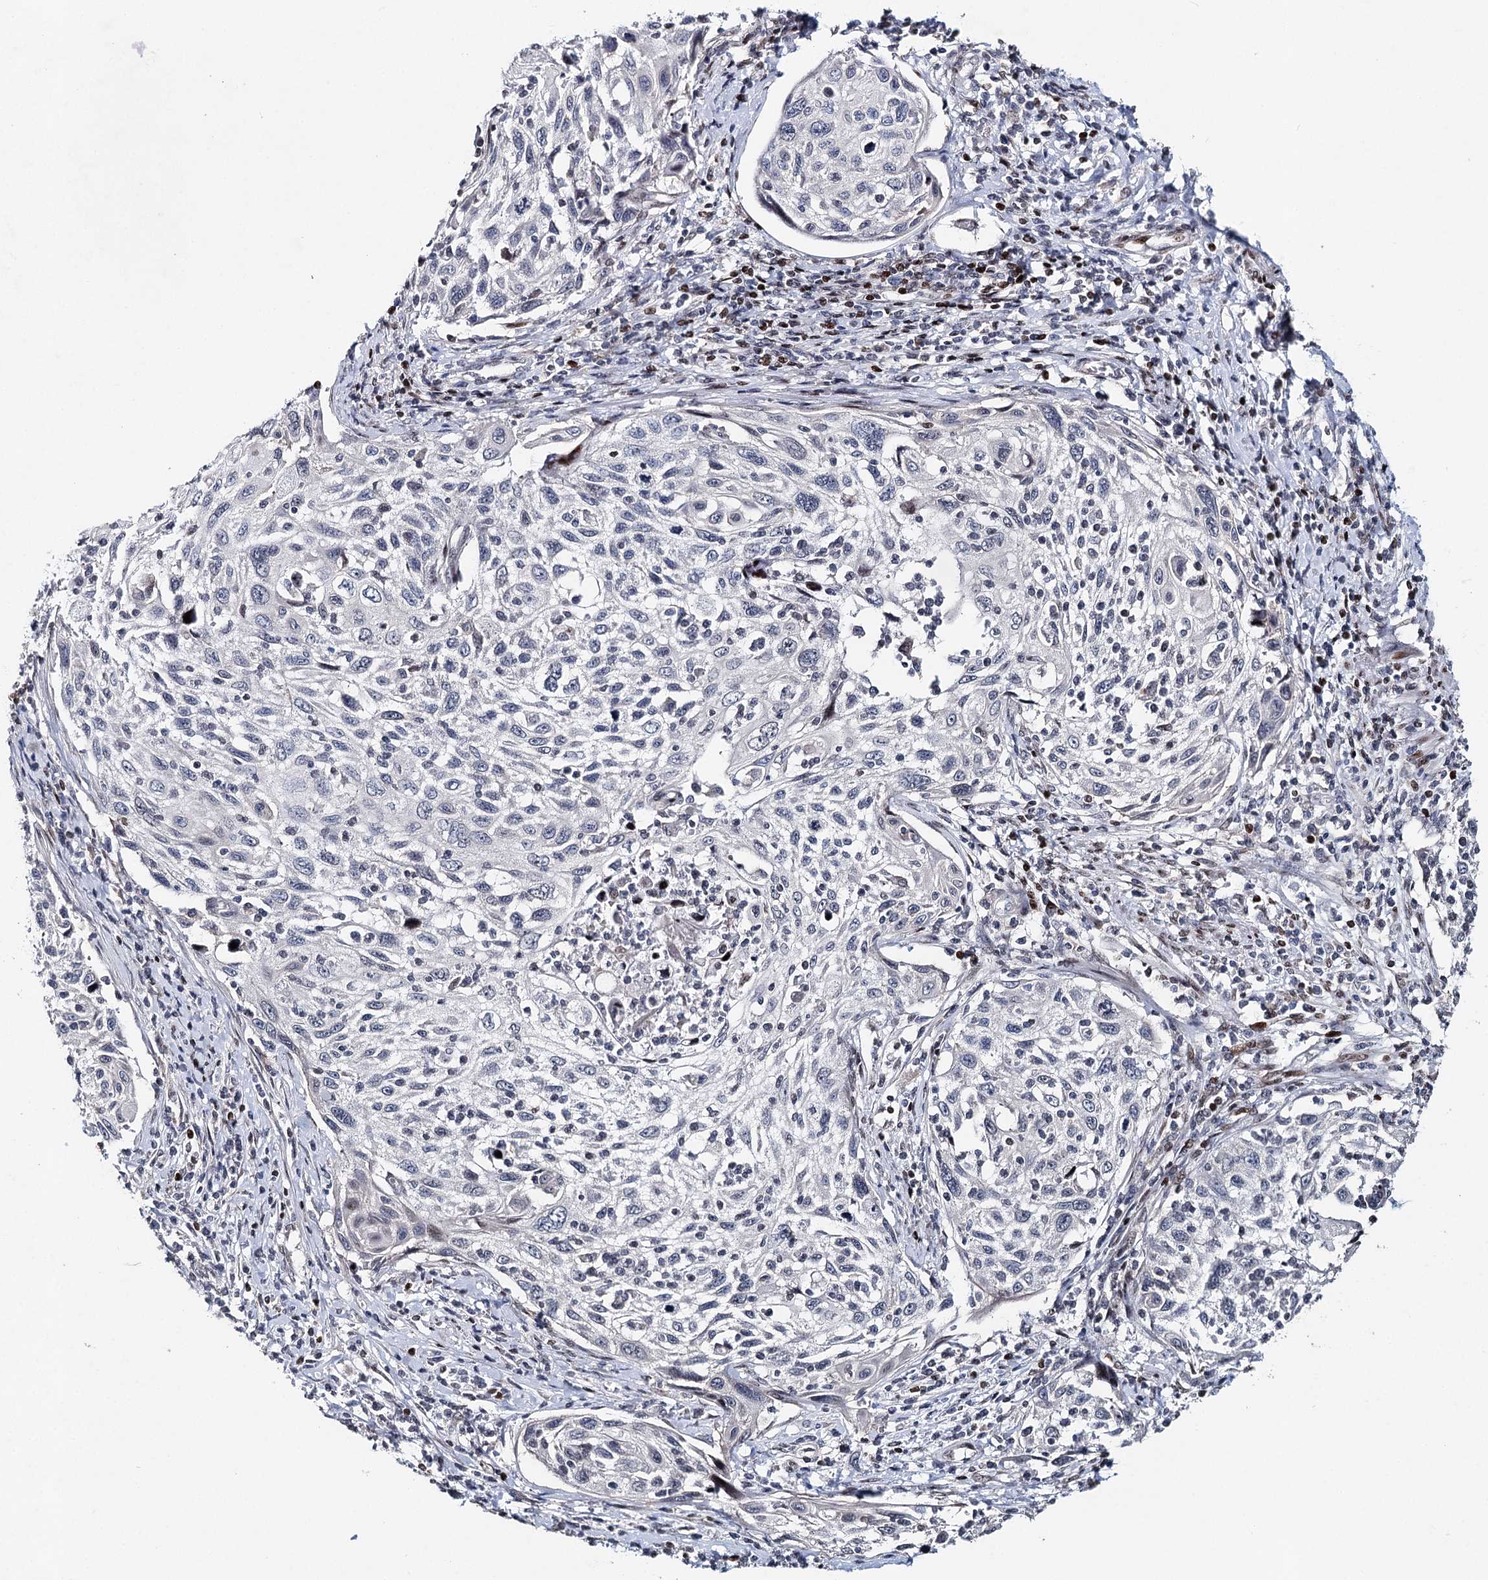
{"staining": {"intensity": "negative", "quantity": "none", "location": "none"}, "tissue": "cervical cancer", "cell_type": "Tumor cells", "image_type": "cancer", "snomed": [{"axis": "morphology", "description": "Squamous cell carcinoma, NOS"}, {"axis": "topography", "description": "Cervix"}], "caption": "The immunohistochemistry image has no significant expression in tumor cells of cervical cancer (squamous cell carcinoma) tissue.", "gene": "FRMD4A", "patient": {"sex": "female", "age": 70}}